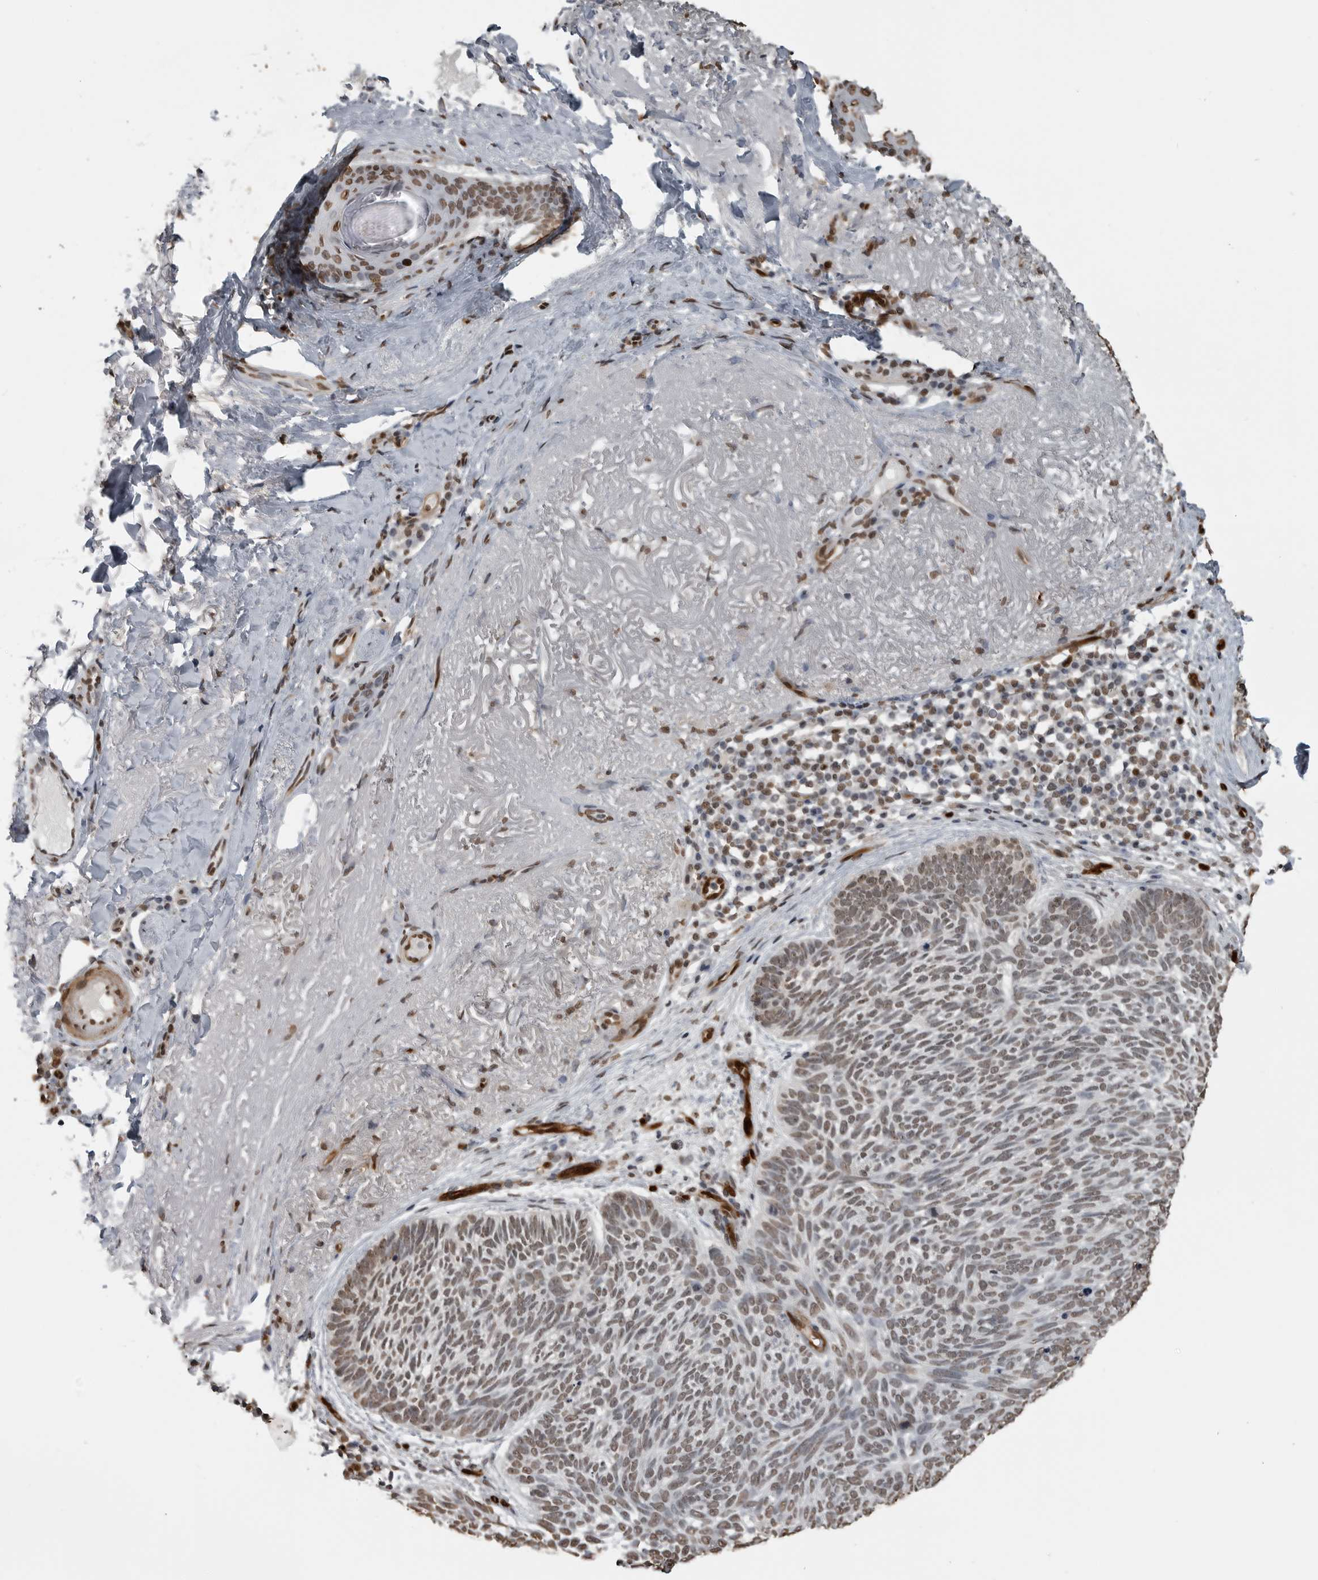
{"staining": {"intensity": "weak", "quantity": ">75%", "location": "nuclear"}, "tissue": "skin cancer", "cell_type": "Tumor cells", "image_type": "cancer", "snomed": [{"axis": "morphology", "description": "Basal cell carcinoma"}, {"axis": "topography", "description": "Skin"}], "caption": "Immunohistochemical staining of basal cell carcinoma (skin) exhibits weak nuclear protein expression in approximately >75% of tumor cells.", "gene": "SMAD2", "patient": {"sex": "female", "age": 85}}